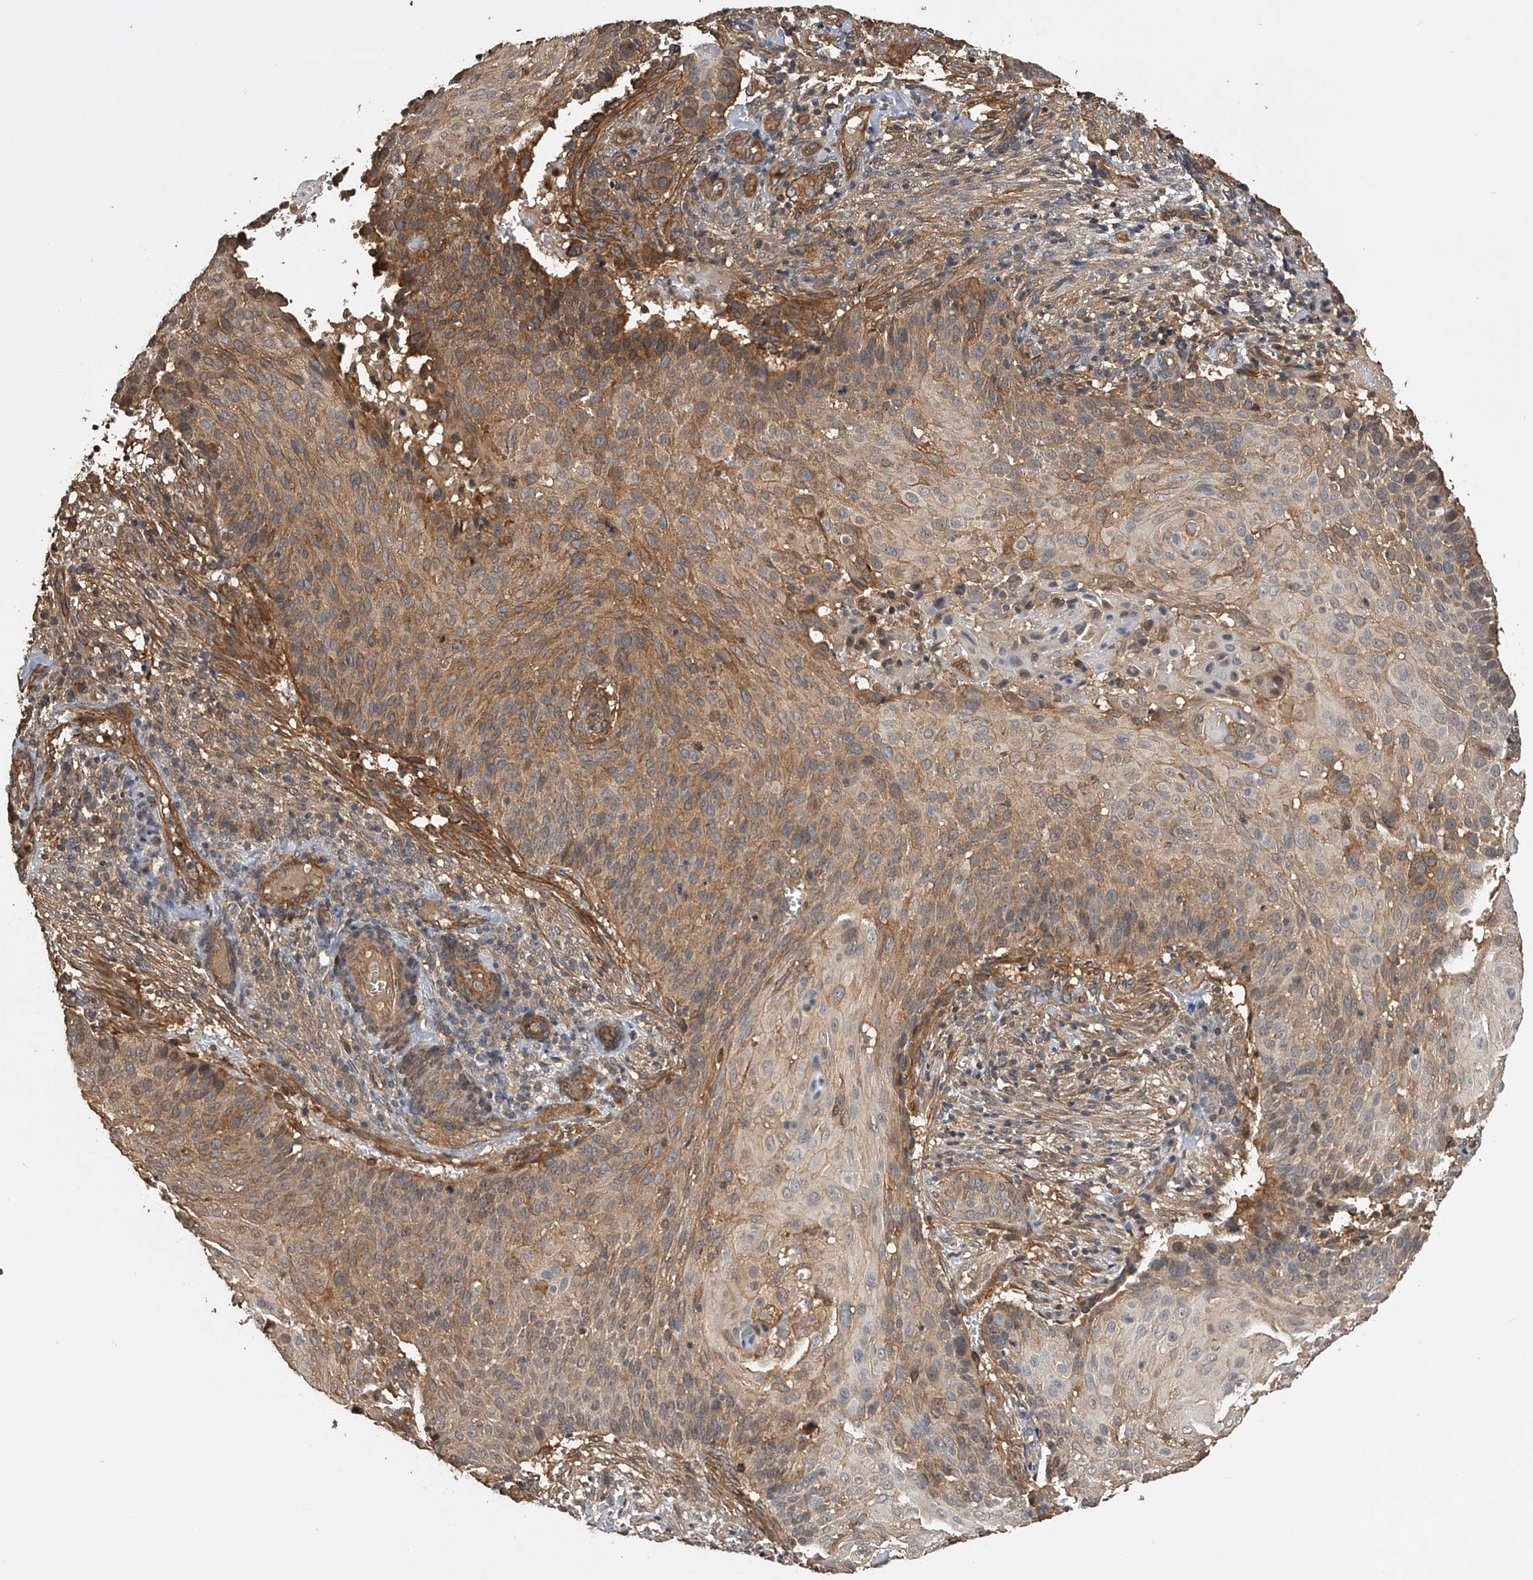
{"staining": {"intensity": "moderate", "quantity": ">75%", "location": "cytoplasmic/membranous"}, "tissue": "cervical cancer", "cell_type": "Tumor cells", "image_type": "cancer", "snomed": [{"axis": "morphology", "description": "Squamous cell carcinoma, NOS"}, {"axis": "topography", "description": "Cervix"}], "caption": "Cervical squamous cell carcinoma tissue shows moderate cytoplasmic/membranous staining in approximately >75% of tumor cells", "gene": "PTPRA", "patient": {"sex": "female", "age": 74}}